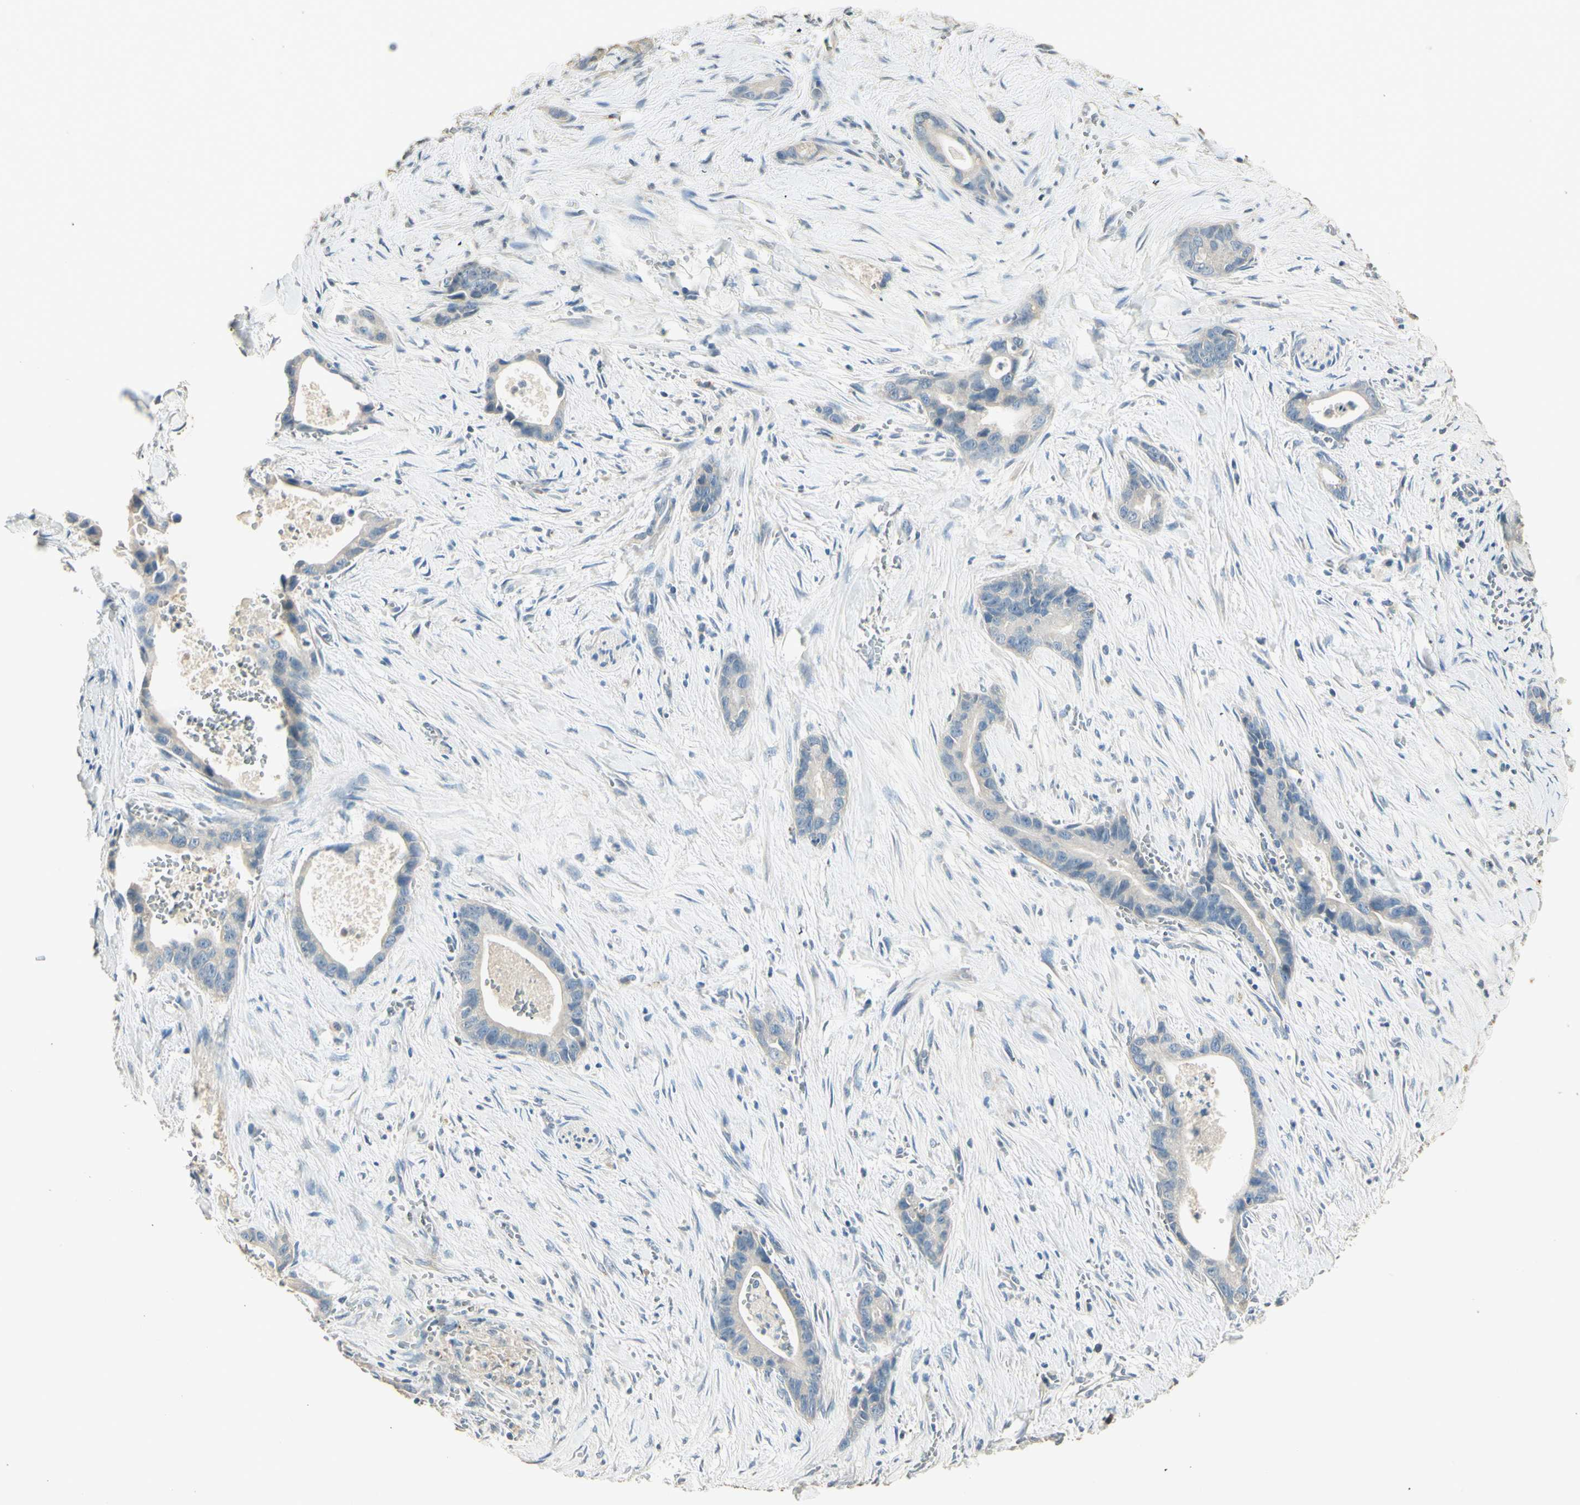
{"staining": {"intensity": "negative", "quantity": "none", "location": "none"}, "tissue": "liver cancer", "cell_type": "Tumor cells", "image_type": "cancer", "snomed": [{"axis": "morphology", "description": "Cholangiocarcinoma"}, {"axis": "topography", "description": "Liver"}], "caption": "There is no significant staining in tumor cells of liver cholangiocarcinoma. The staining was performed using DAB (3,3'-diaminobenzidine) to visualize the protein expression in brown, while the nuclei were stained in blue with hematoxylin (Magnification: 20x).", "gene": "ARHGEF17", "patient": {"sex": "female", "age": 55}}